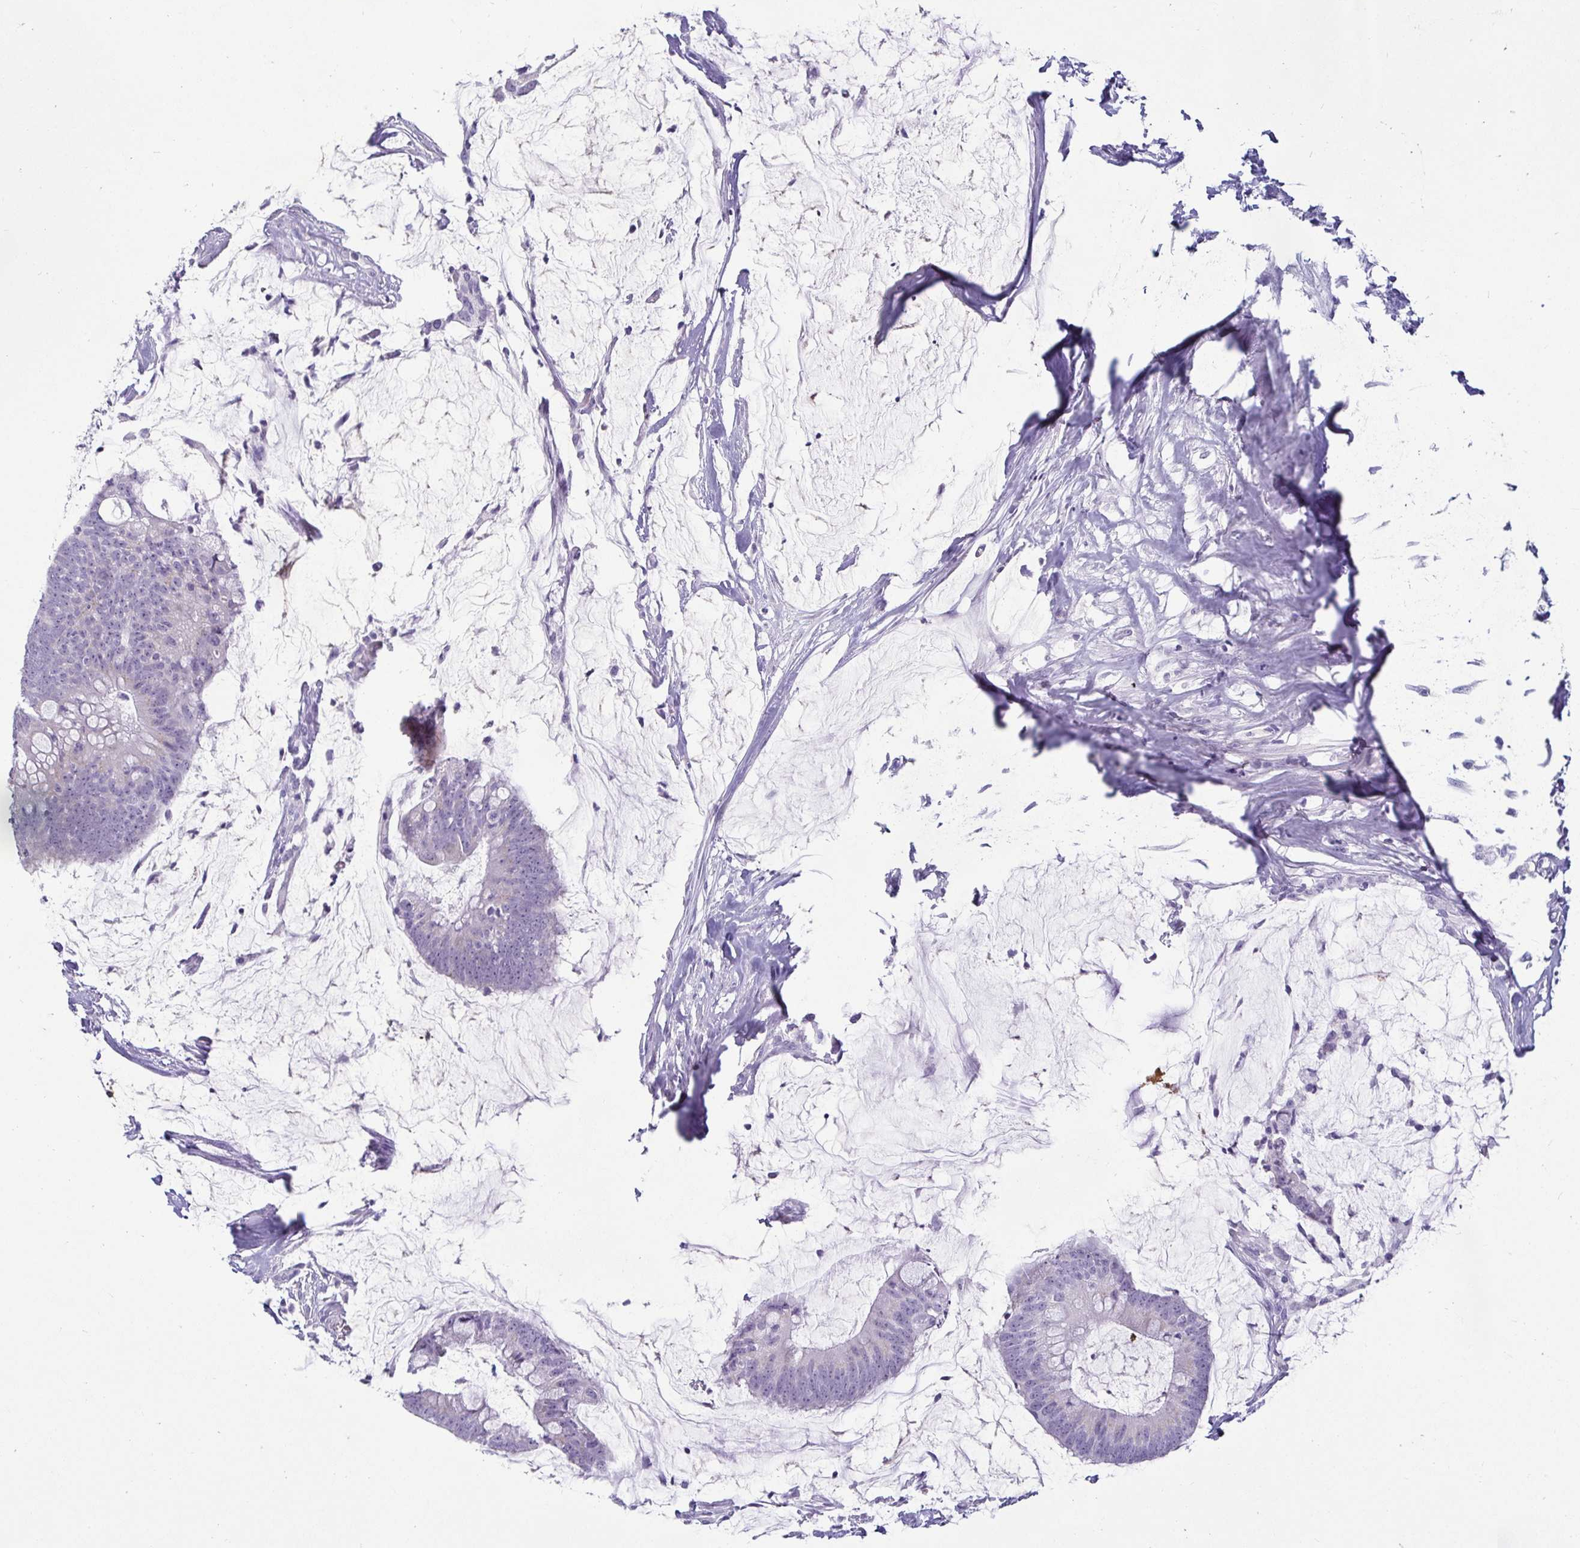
{"staining": {"intensity": "negative", "quantity": "none", "location": "none"}, "tissue": "colorectal cancer", "cell_type": "Tumor cells", "image_type": "cancer", "snomed": [{"axis": "morphology", "description": "Adenocarcinoma, NOS"}, {"axis": "topography", "description": "Colon"}], "caption": "High power microscopy histopathology image of an immunohistochemistry (IHC) micrograph of colorectal cancer, revealing no significant positivity in tumor cells. Brightfield microscopy of immunohistochemistry stained with DAB (3,3'-diaminobenzidine) (brown) and hematoxylin (blue), captured at high magnification.", "gene": "CR2", "patient": {"sex": "male", "age": 62}}